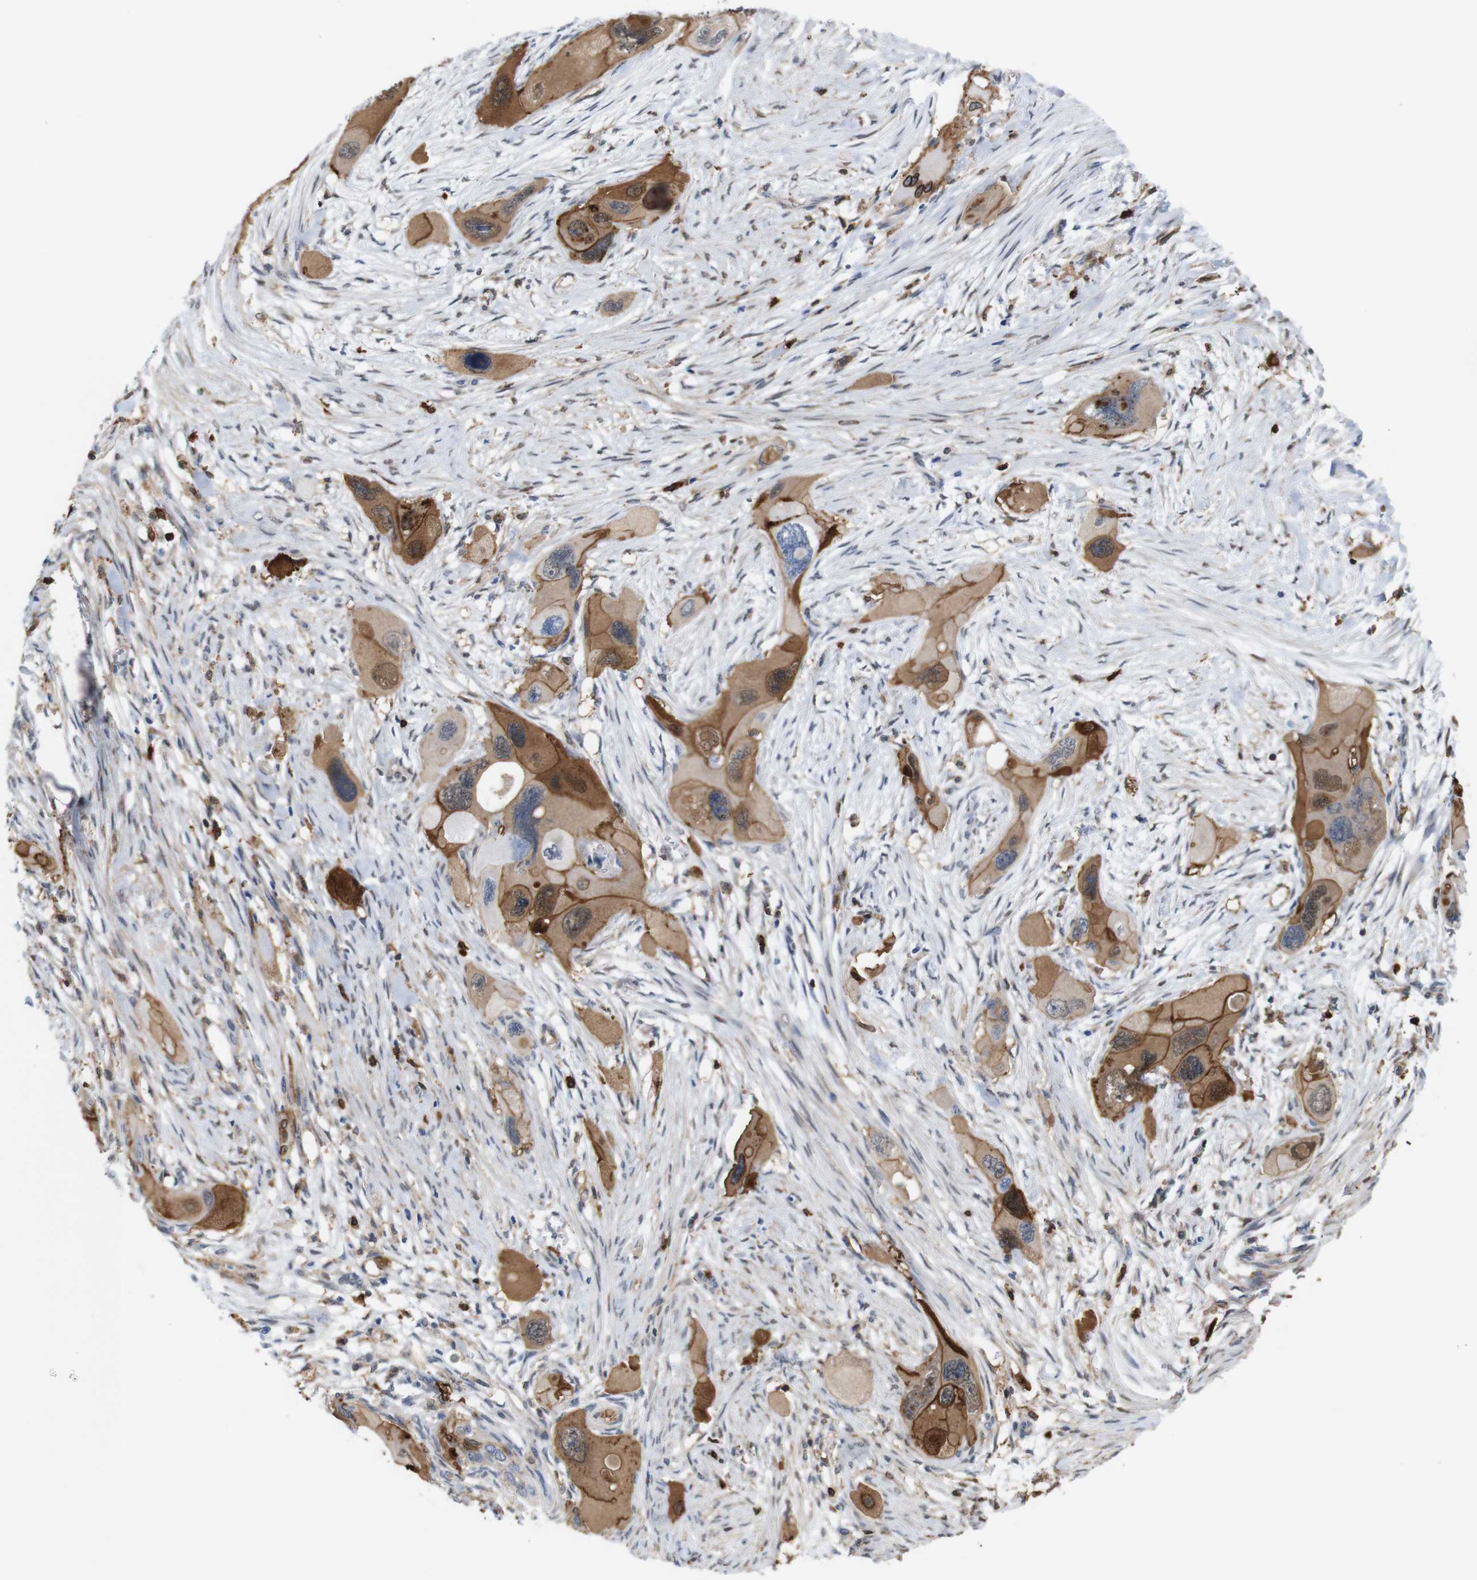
{"staining": {"intensity": "moderate", "quantity": ">75%", "location": "cytoplasmic/membranous,nuclear"}, "tissue": "pancreatic cancer", "cell_type": "Tumor cells", "image_type": "cancer", "snomed": [{"axis": "morphology", "description": "Adenocarcinoma, NOS"}, {"axis": "topography", "description": "Pancreas"}], "caption": "The histopathology image displays immunohistochemical staining of pancreatic cancer (adenocarcinoma). There is moderate cytoplasmic/membranous and nuclear positivity is seen in approximately >75% of tumor cells.", "gene": "ANXA1", "patient": {"sex": "male", "age": 73}}